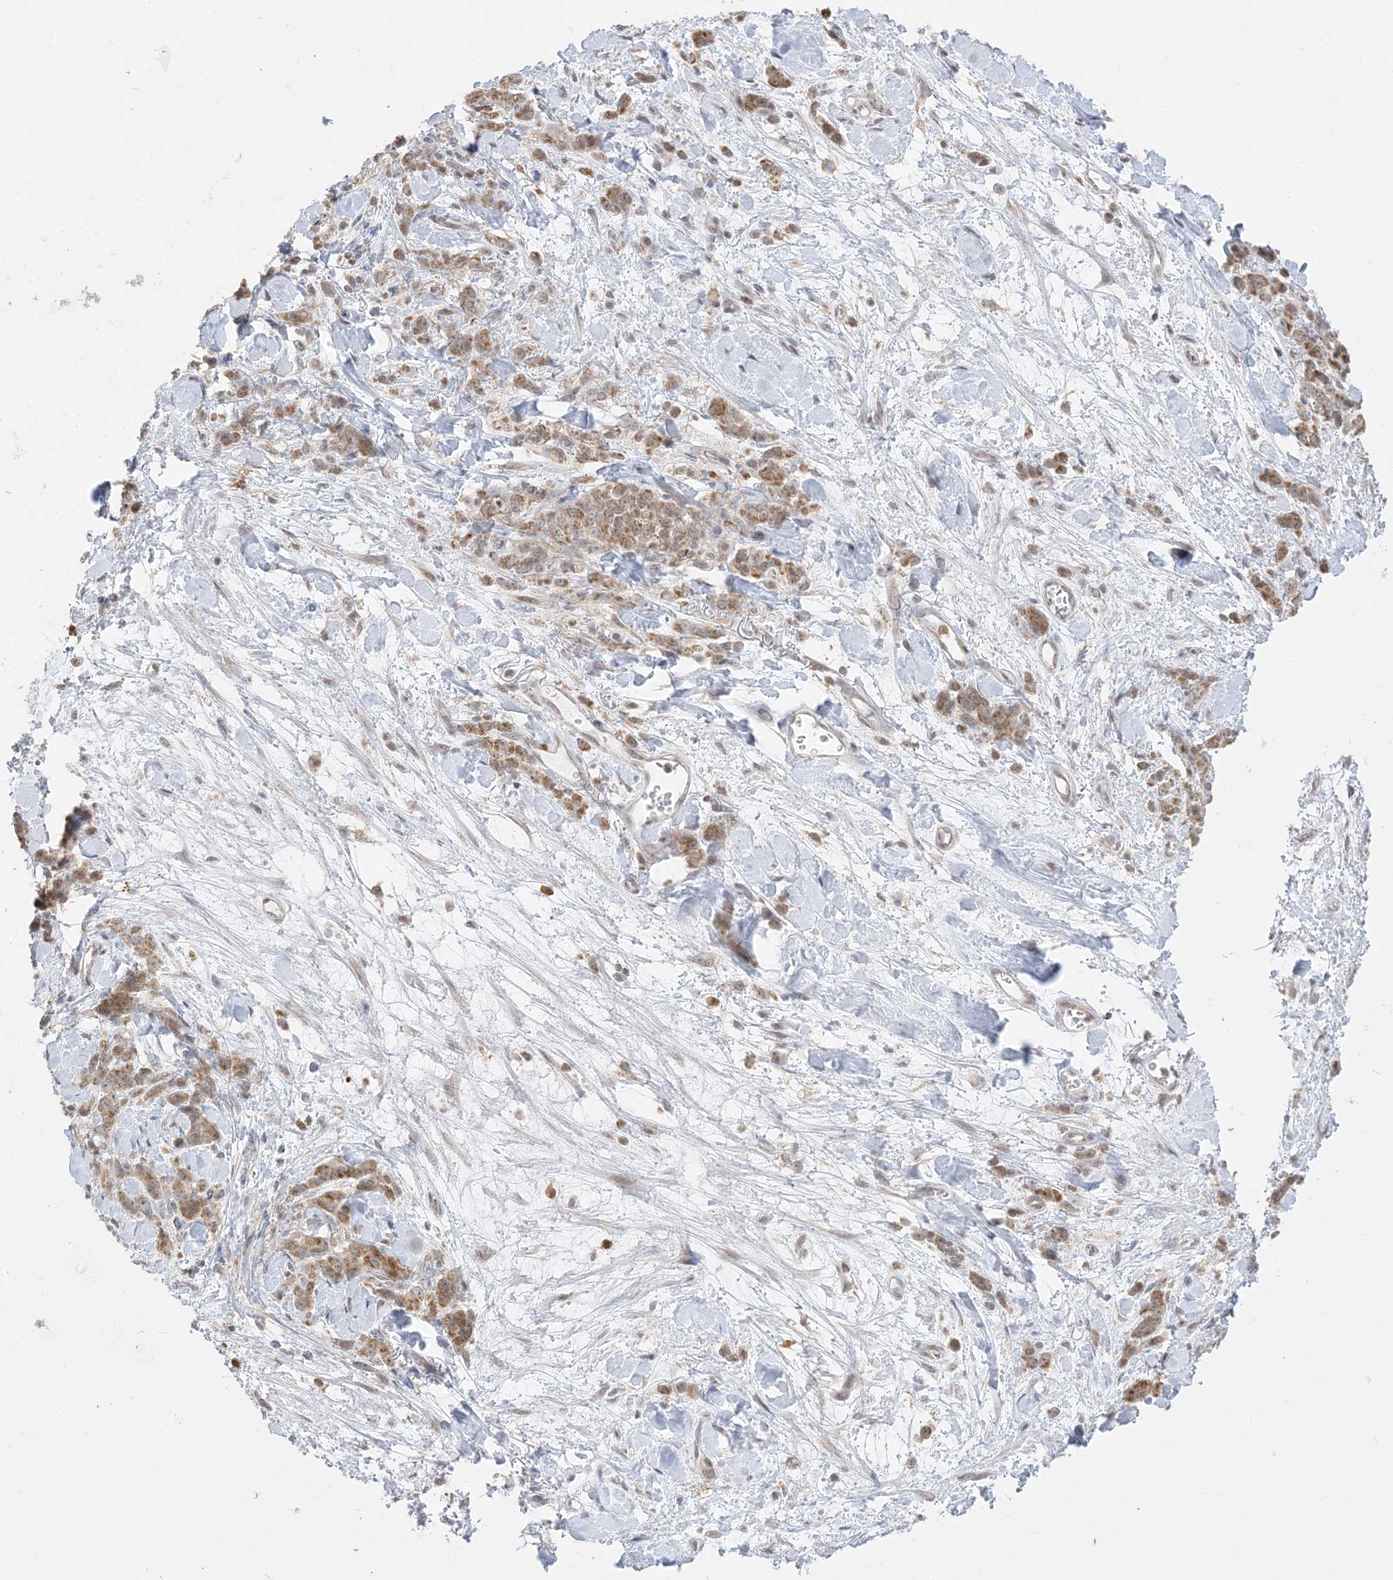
{"staining": {"intensity": "moderate", "quantity": ">75%", "location": "cytoplasmic/membranous"}, "tissue": "stomach cancer", "cell_type": "Tumor cells", "image_type": "cancer", "snomed": [{"axis": "morphology", "description": "Normal tissue, NOS"}, {"axis": "morphology", "description": "Adenocarcinoma, NOS"}, {"axis": "topography", "description": "Stomach"}], "caption": "A brown stain shows moderate cytoplasmic/membranous expression of a protein in human adenocarcinoma (stomach) tumor cells.", "gene": "KANSL3", "patient": {"sex": "male", "age": 82}}